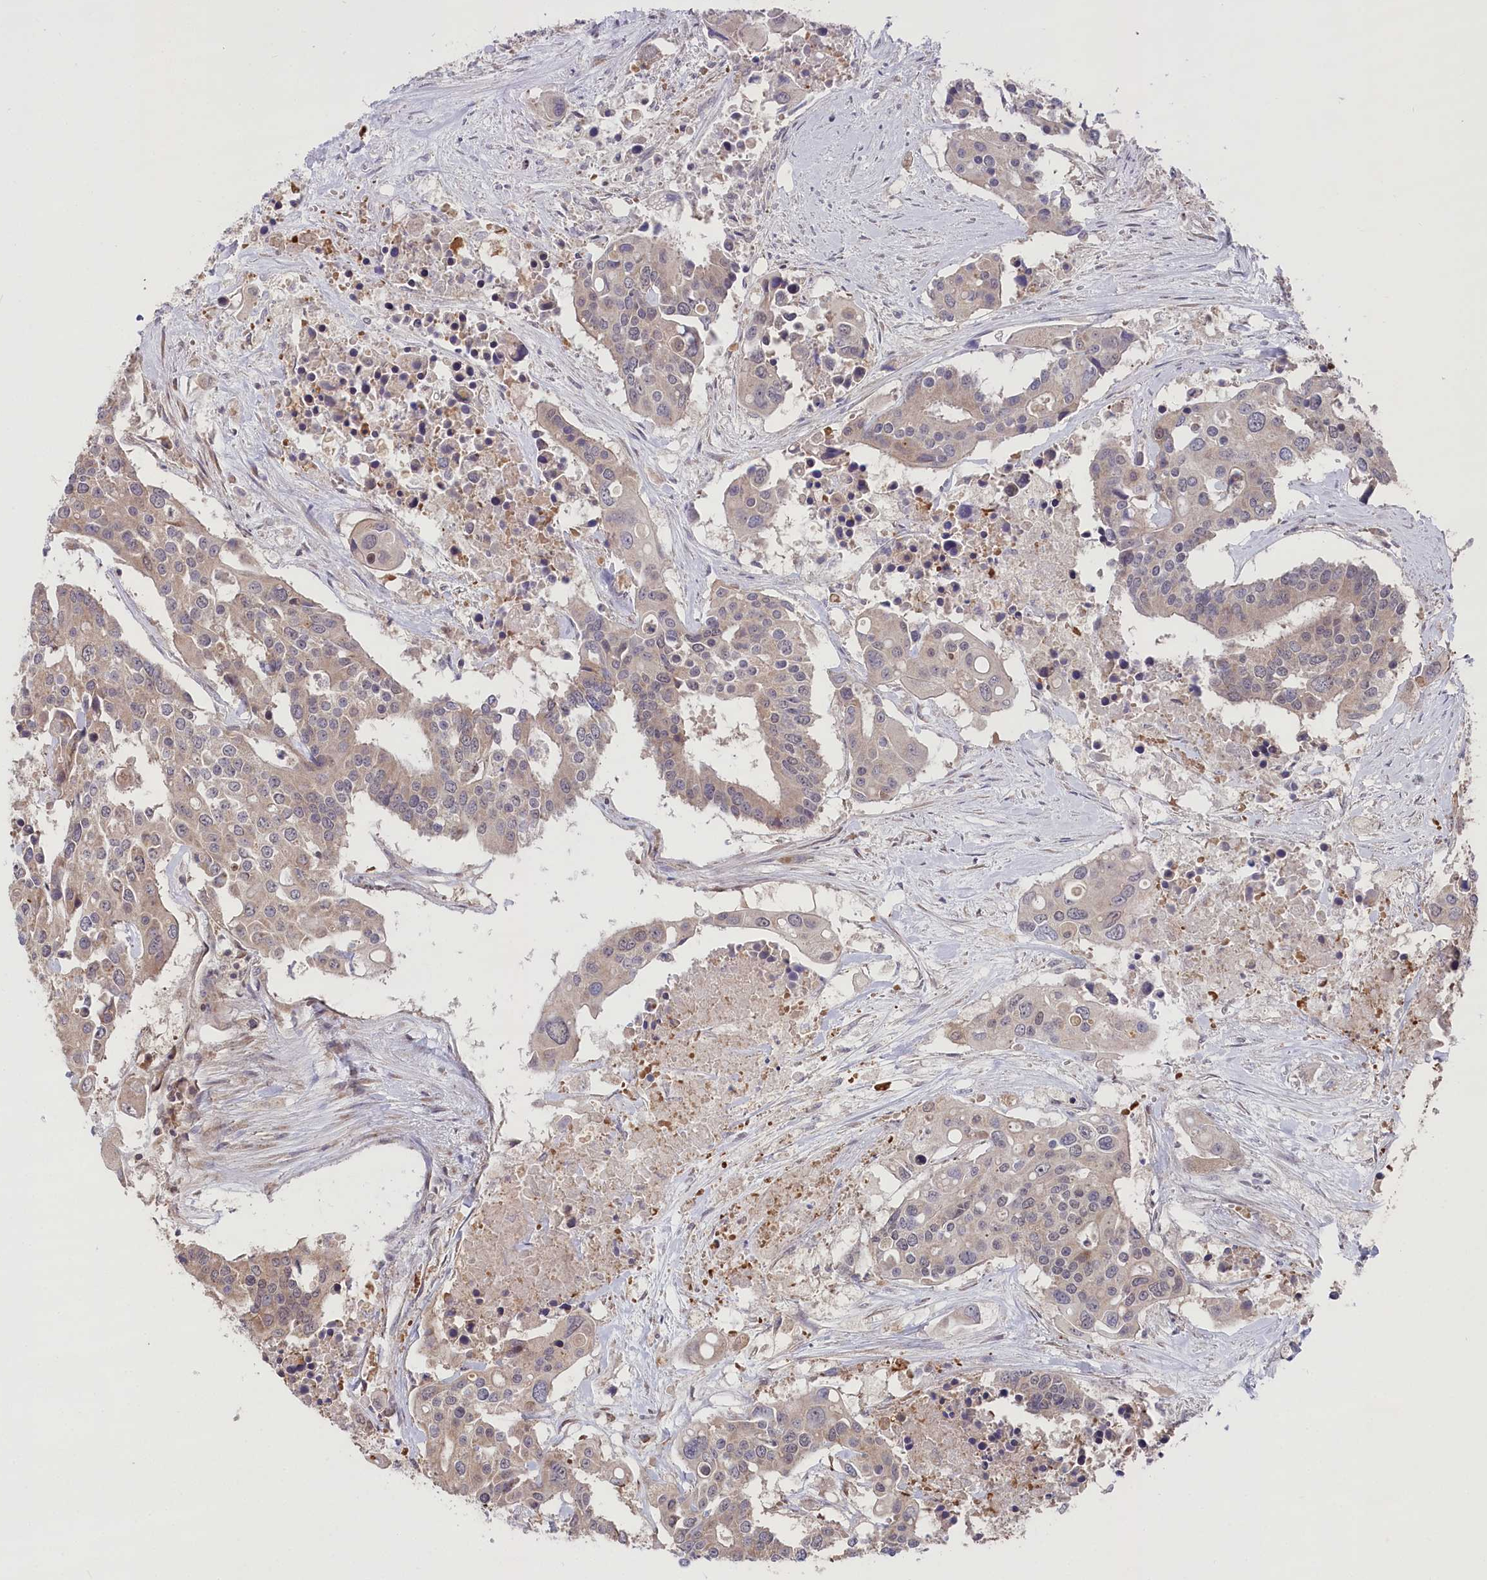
{"staining": {"intensity": "weak", "quantity": "25%-75%", "location": "cytoplasmic/membranous"}, "tissue": "colorectal cancer", "cell_type": "Tumor cells", "image_type": "cancer", "snomed": [{"axis": "morphology", "description": "Adenocarcinoma, NOS"}, {"axis": "topography", "description": "Colon"}], "caption": "Adenocarcinoma (colorectal) tissue displays weak cytoplasmic/membranous expression in approximately 25%-75% of tumor cells, visualized by immunohistochemistry.", "gene": "CGGBP1", "patient": {"sex": "male", "age": 77}}